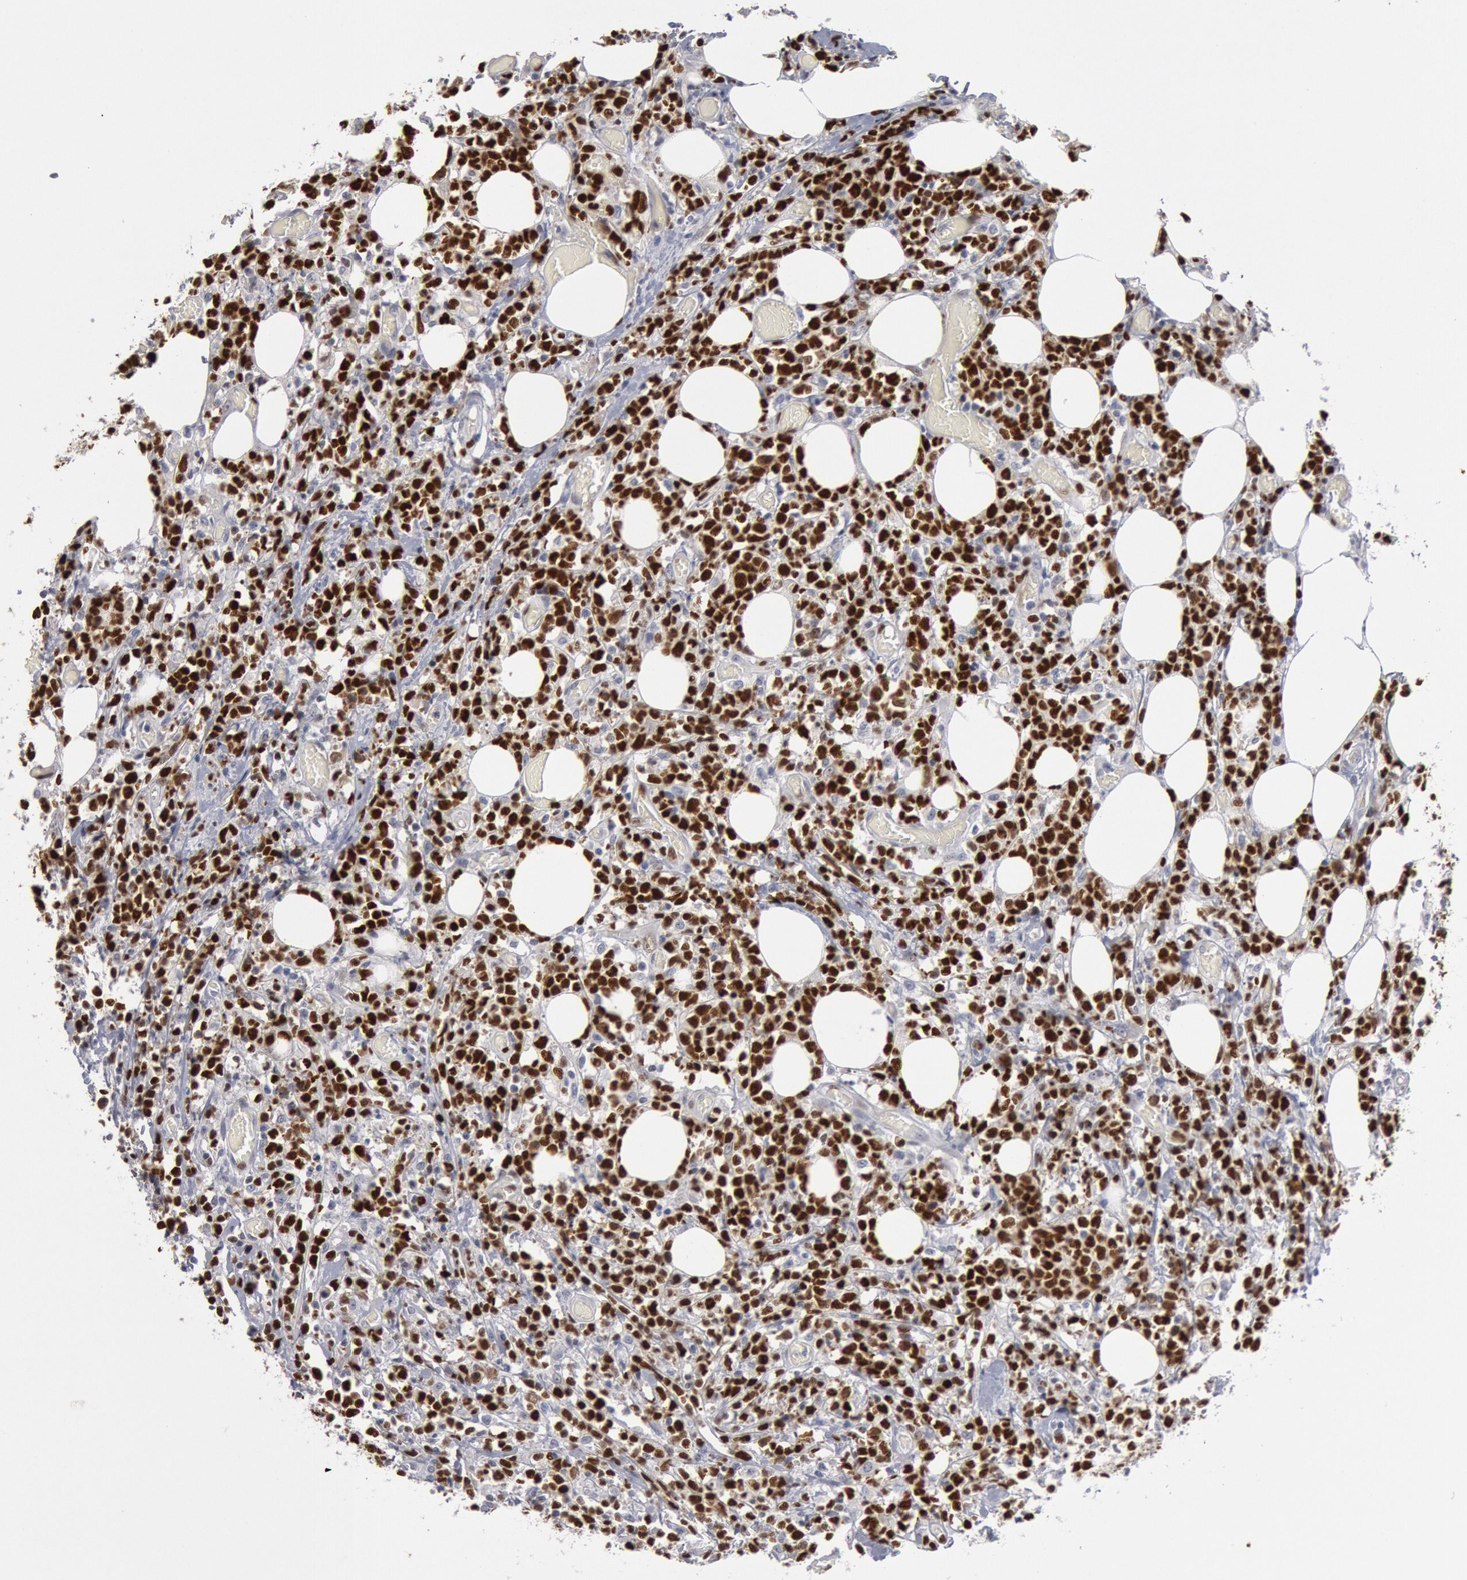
{"staining": {"intensity": "strong", "quantity": ">75%", "location": "nuclear"}, "tissue": "lymphoma", "cell_type": "Tumor cells", "image_type": "cancer", "snomed": [{"axis": "morphology", "description": "Malignant lymphoma, non-Hodgkin's type, High grade"}, {"axis": "topography", "description": "Colon"}], "caption": "Human malignant lymphoma, non-Hodgkin's type (high-grade) stained with a brown dye displays strong nuclear positive expression in about >75% of tumor cells.", "gene": "WDHD1", "patient": {"sex": "male", "age": 82}}